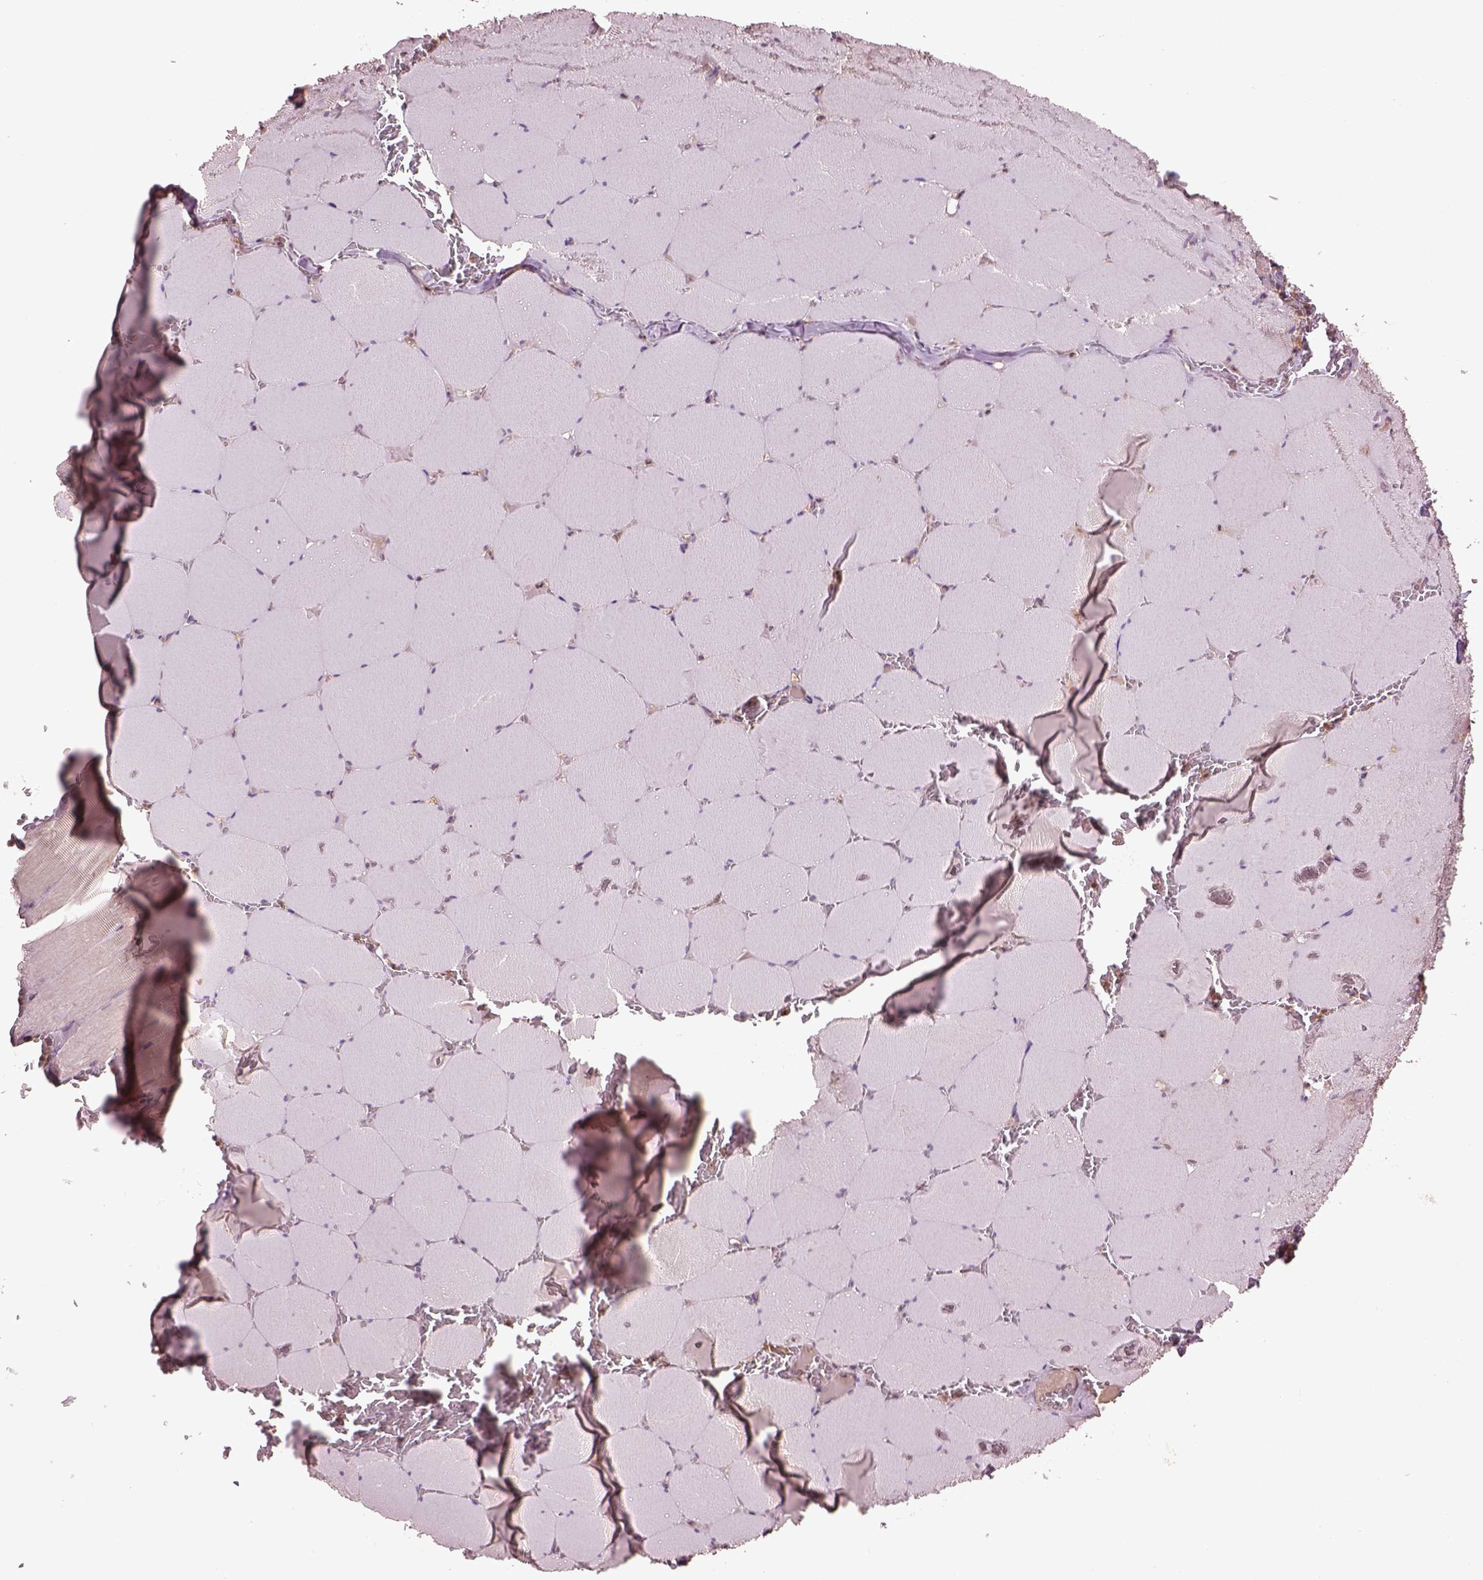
{"staining": {"intensity": "negative", "quantity": "none", "location": "none"}, "tissue": "skeletal muscle", "cell_type": "Myocytes", "image_type": "normal", "snomed": [{"axis": "morphology", "description": "Normal tissue, NOS"}, {"axis": "morphology", "description": "Malignant melanoma, Metastatic site"}, {"axis": "topography", "description": "Skeletal muscle"}], "caption": "Immunohistochemistry image of unremarkable skeletal muscle stained for a protein (brown), which reveals no staining in myocytes.", "gene": "MDP1", "patient": {"sex": "male", "age": 50}}